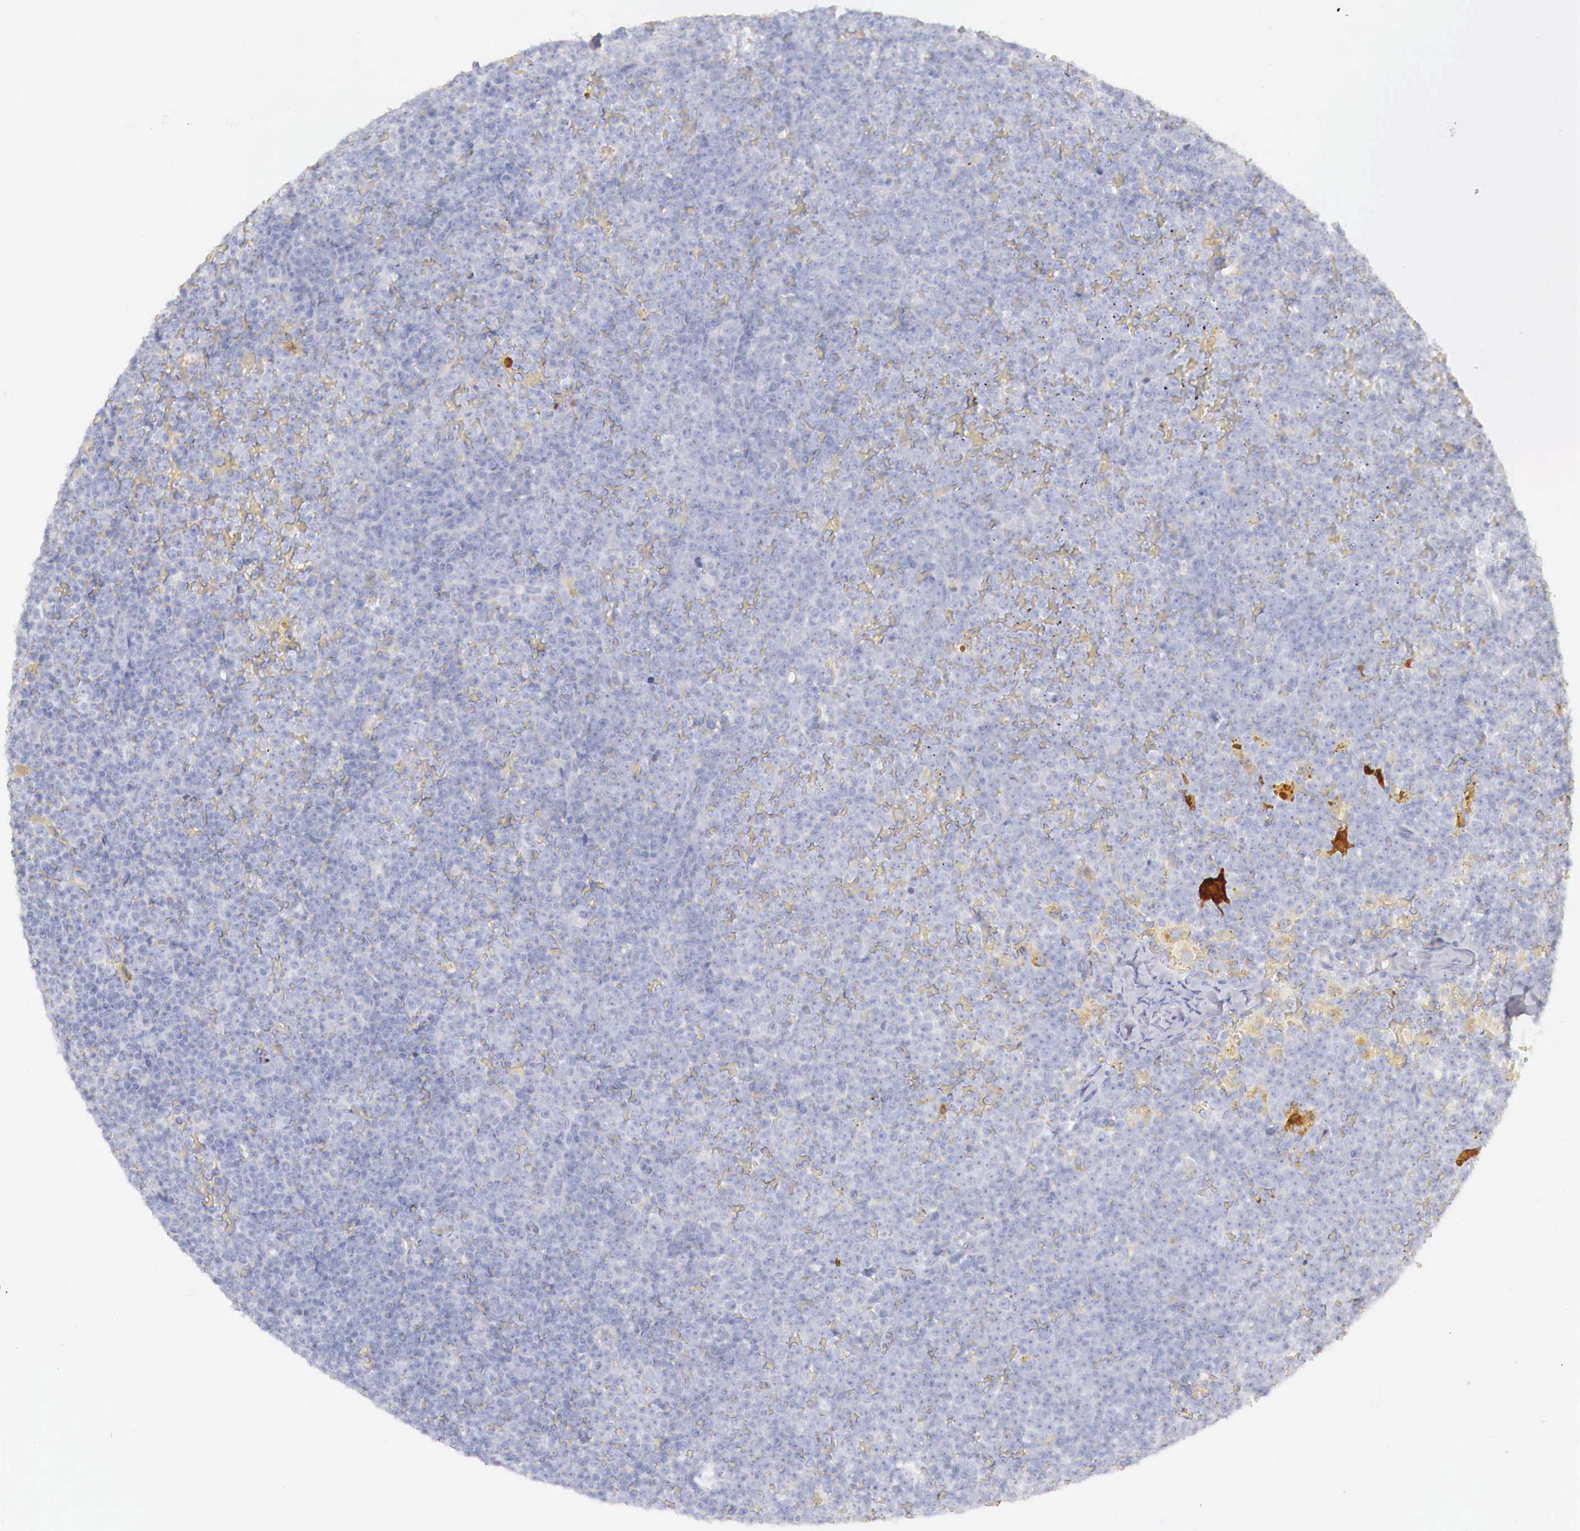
{"staining": {"intensity": "negative", "quantity": "none", "location": "none"}, "tissue": "lymphoma", "cell_type": "Tumor cells", "image_type": "cancer", "snomed": [{"axis": "morphology", "description": "Malignant lymphoma, non-Hodgkin's type, Low grade"}, {"axis": "topography", "description": "Lymph node"}], "caption": "Lymphoma was stained to show a protein in brown. There is no significant staining in tumor cells.", "gene": "ITIH6", "patient": {"sex": "male", "age": 50}}